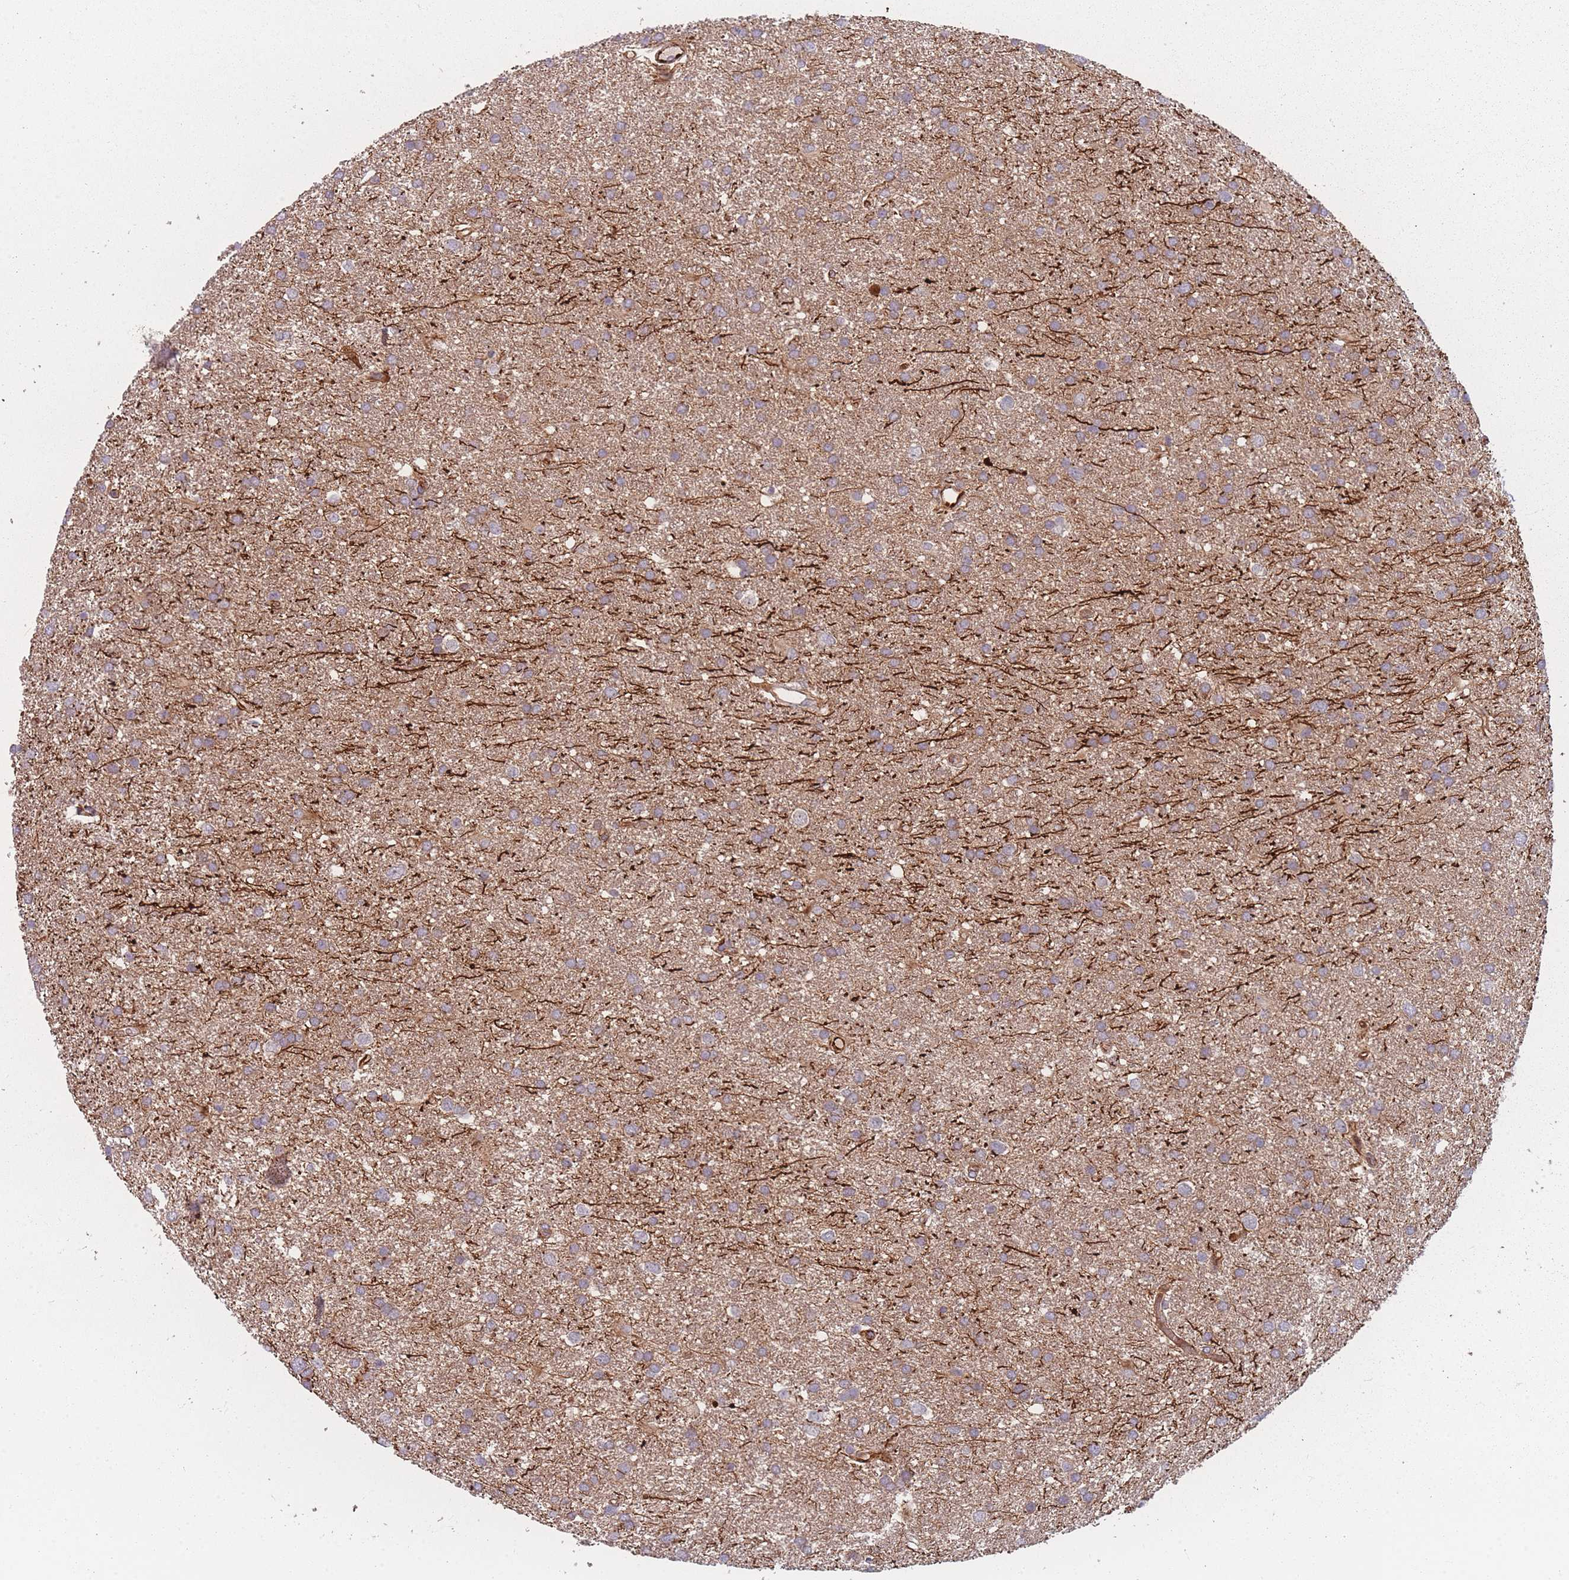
{"staining": {"intensity": "weak", "quantity": ">75%", "location": "cytoplasmic/membranous"}, "tissue": "glioma", "cell_type": "Tumor cells", "image_type": "cancer", "snomed": [{"axis": "morphology", "description": "Glioma, malignant, Low grade"}, {"axis": "topography", "description": "Brain"}], "caption": "The image exhibits immunohistochemical staining of malignant low-grade glioma. There is weak cytoplasmic/membranous positivity is appreciated in approximately >75% of tumor cells. The staining was performed using DAB to visualize the protein expression in brown, while the nuclei were stained in blue with hematoxylin (Magnification: 20x).", "gene": "EEF1AKMT2", "patient": {"sex": "female", "age": 32}}